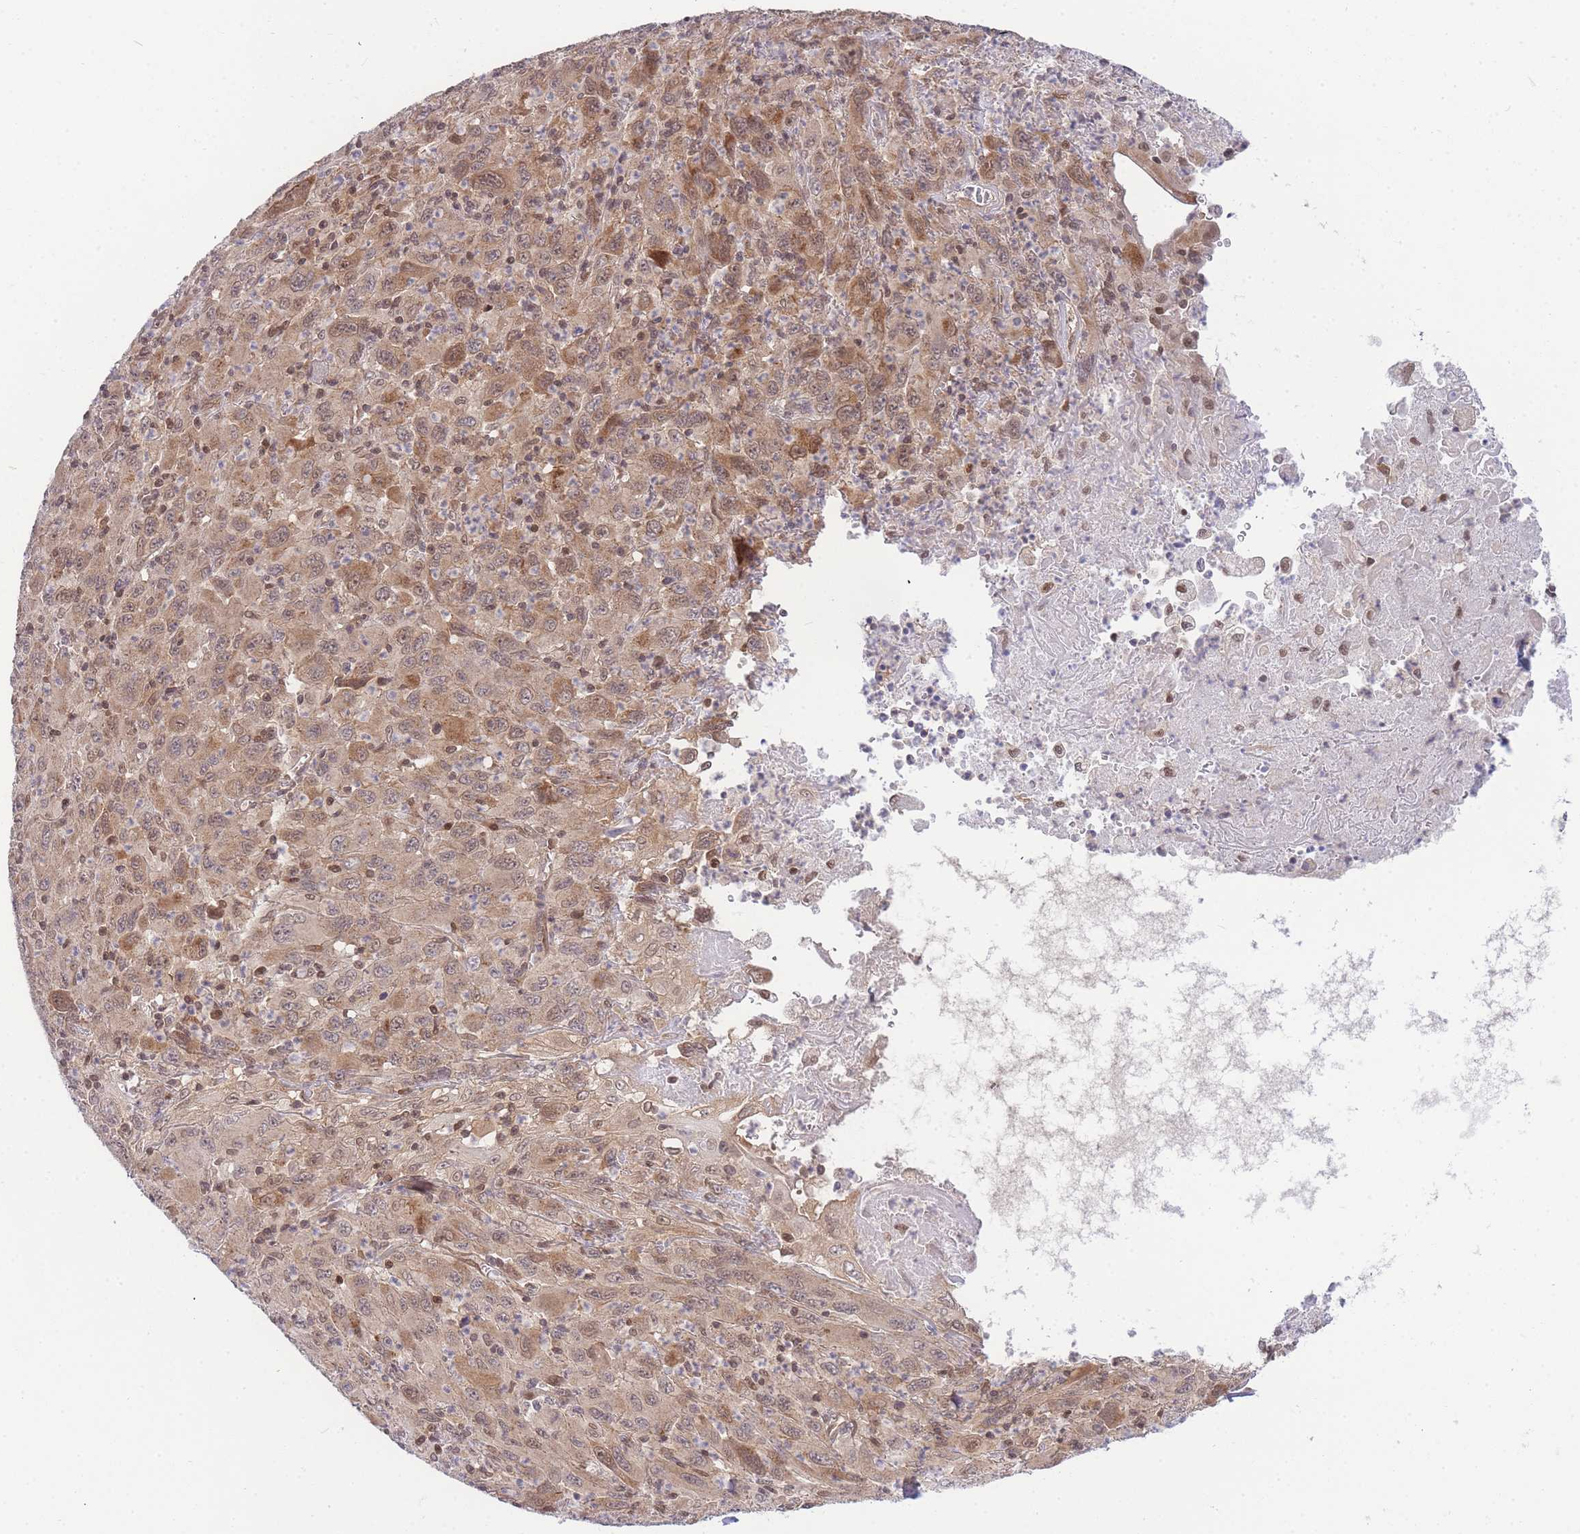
{"staining": {"intensity": "moderate", "quantity": ">75%", "location": "cytoplasmic/membranous,nuclear"}, "tissue": "melanoma", "cell_type": "Tumor cells", "image_type": "cancer", "snomed": [{"axis": "morphology", "description": "Malignant melanoma, Metastatic site"}, {"axis": "topography", "description": "Skin"}], "caption": "DAB (3,3'-diaminobenzidine) immunohistochemical staining of malignant melanoma (metastatic site) exhibits moderate cytoplasmic/membranous and nuclear protein staining in about >75% of tumor cells. The protein is stained brown, and the nuclei are stained in blue (DAB IHC with brightfield microscopy, high magnification).", "gene": "KIAA1191", "patient": {"sex": "female", "age": 56}}